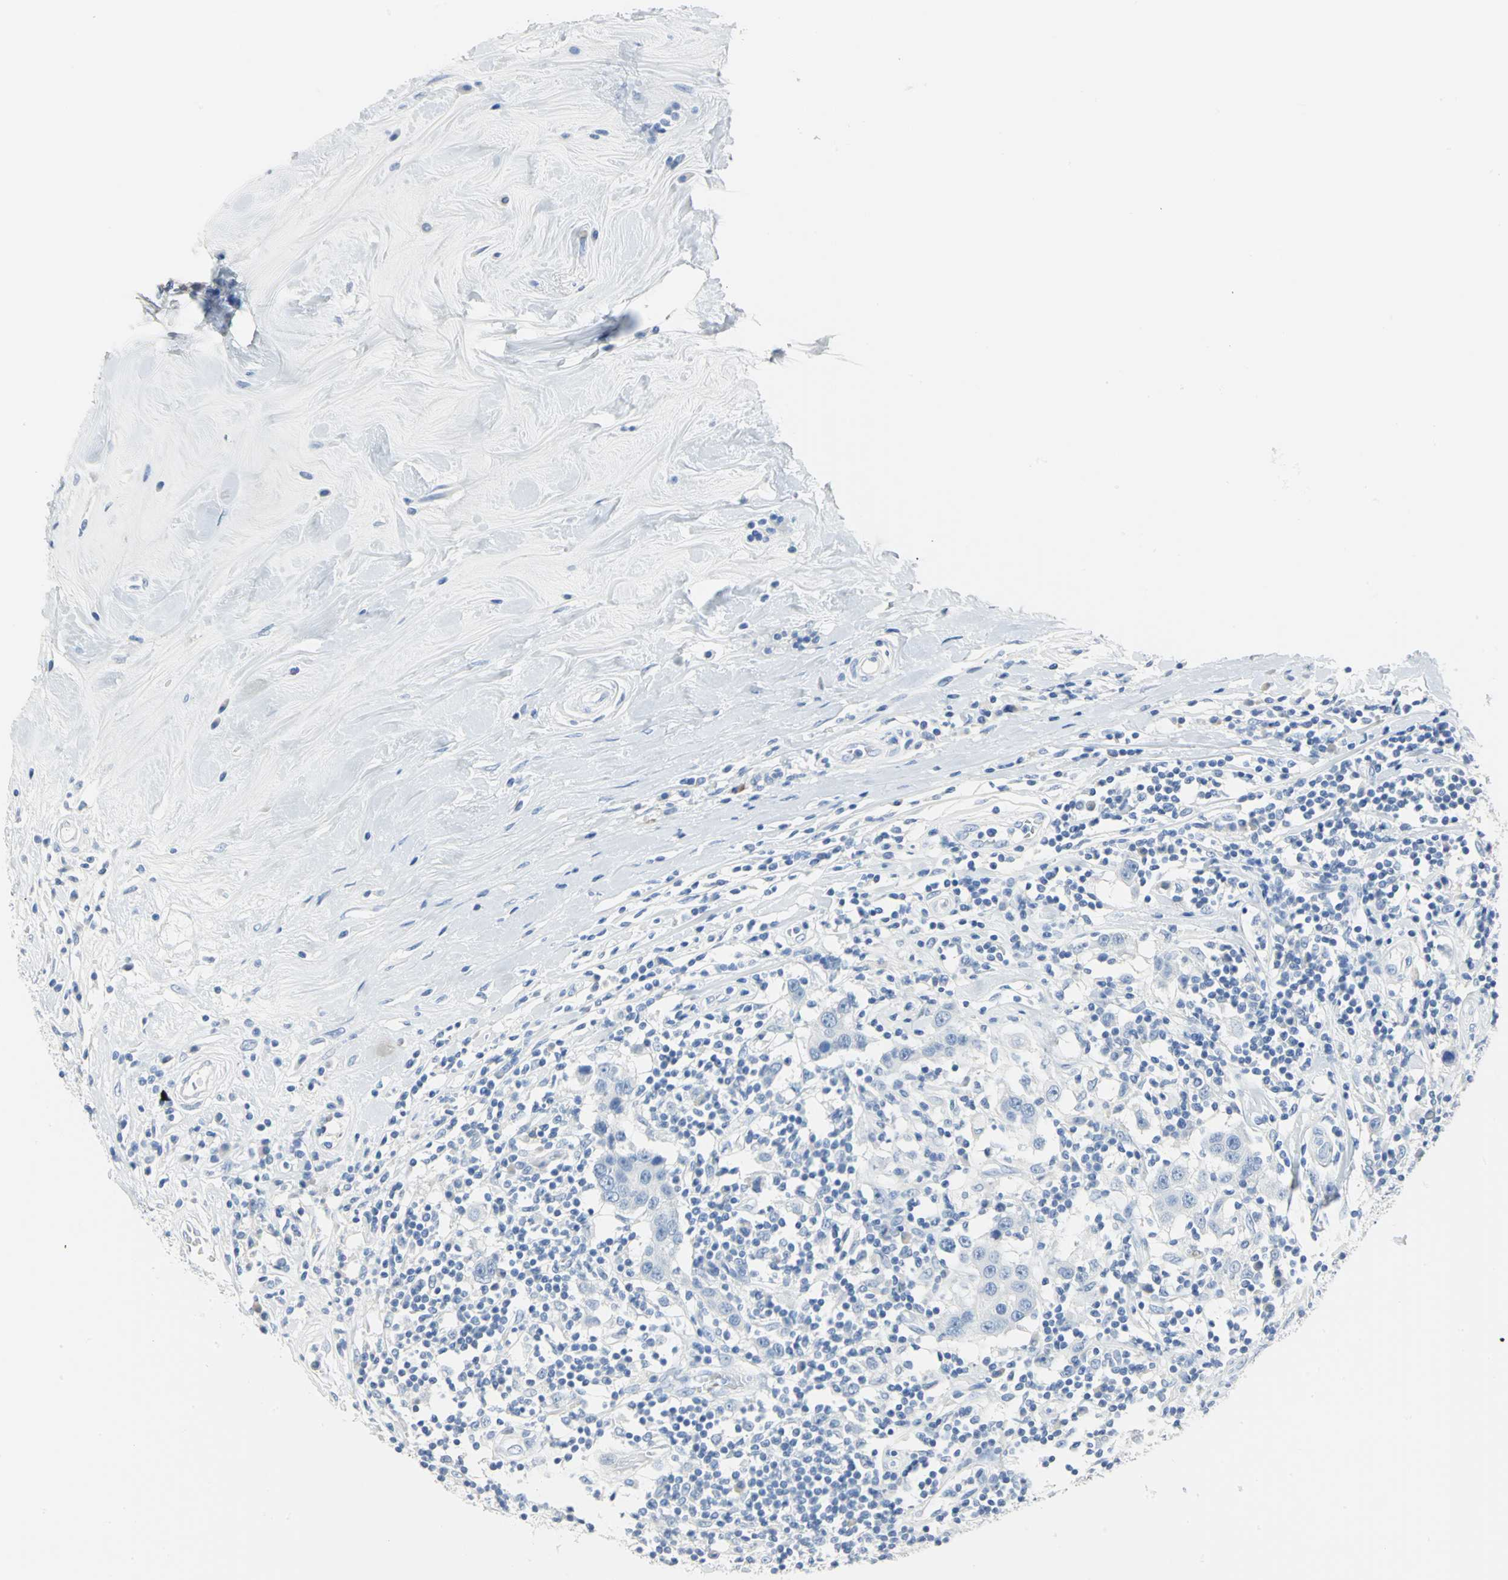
{"staining": {"intensity": "negative", "quantity": "none", "location": "none"}, "tissue": "breast cancer", "cell_type": "Tumor cells", "image_type": "cancer", "snomed": [{"axis": "morphology", "description": "Duct carcinoma"}, {"axis": "topography", "description": "Breast"}], "caption": "Immunohistochemistry histopathology image of neoplastic tissue: breast cancer (invasive ductal carcinoma) stained with DAB (3,3'-diaminobenzidine) shows no significant protein positivity in tumor cells.", "gene": "CA3", "patient": {"sex": "female", "age": 27}}